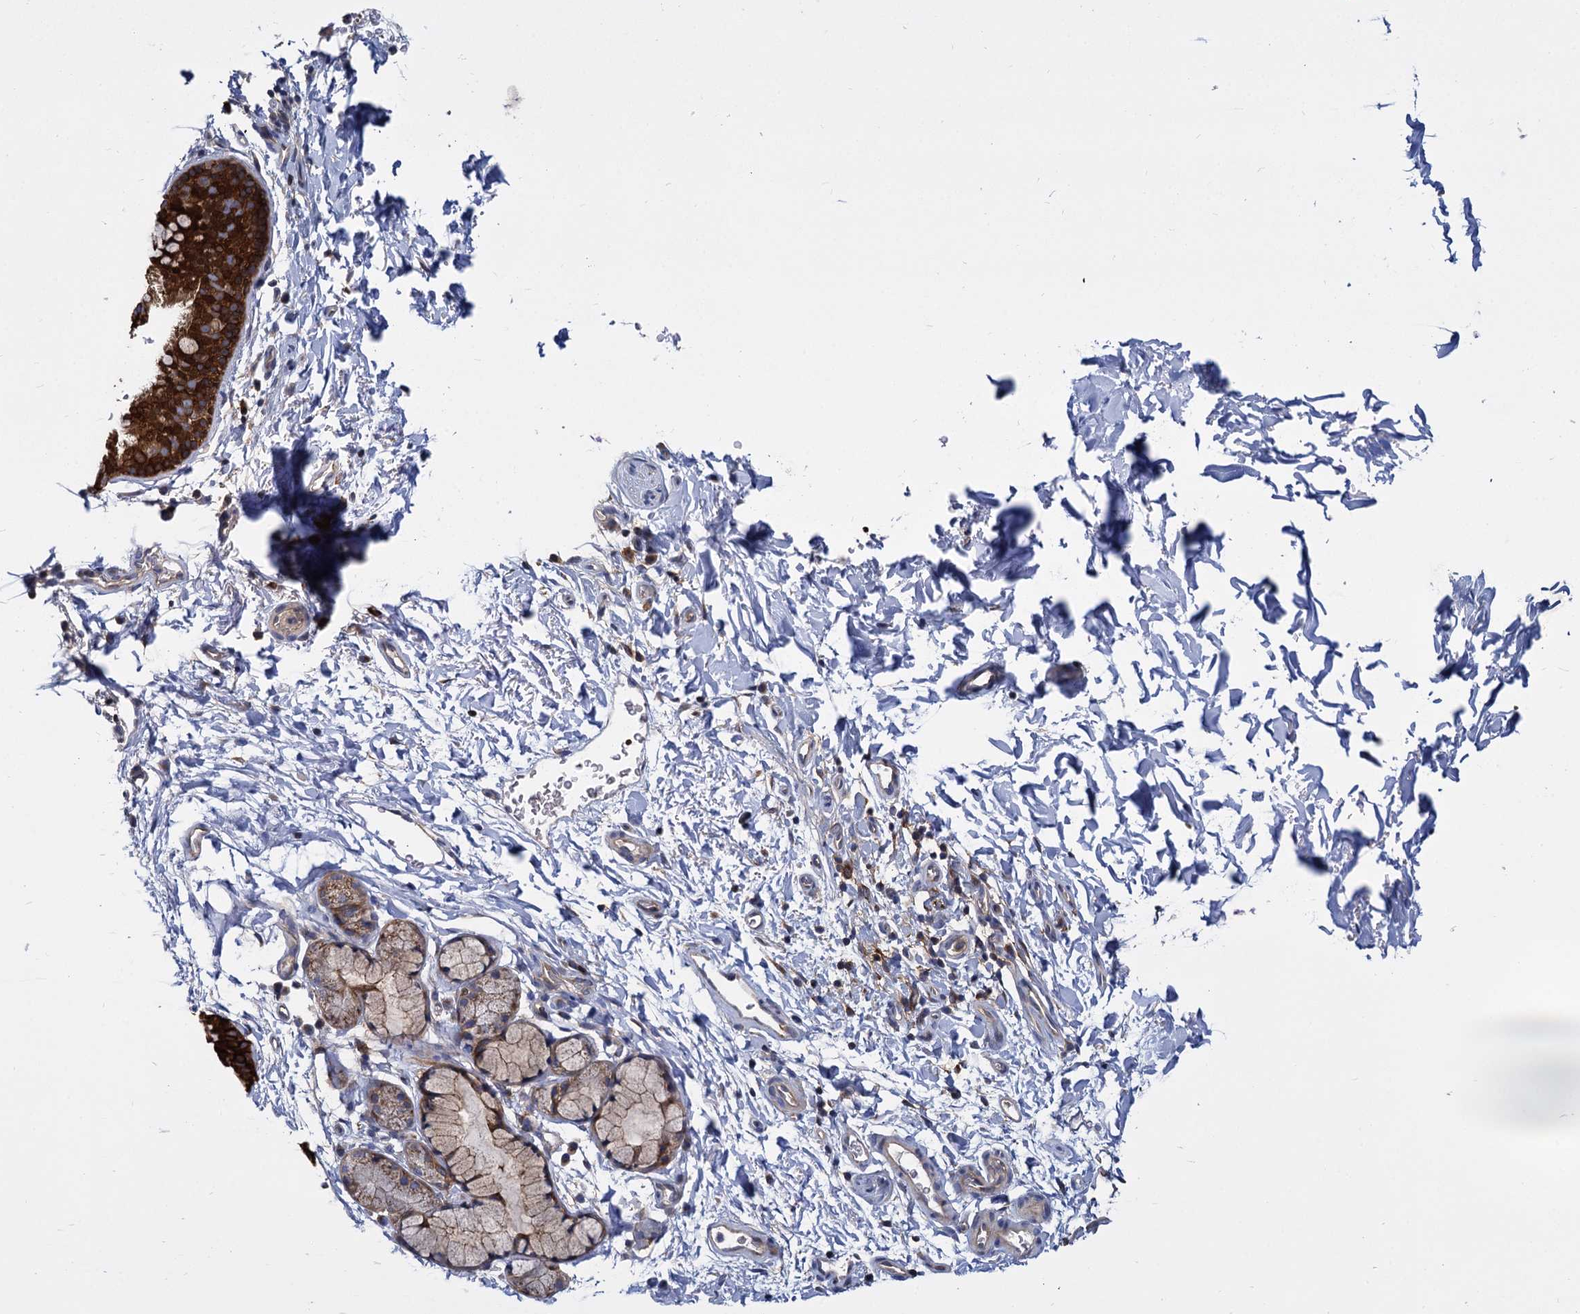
{"staining": {"intensity": "strong", "quantity": ">75%", "location": "cytoplasmic/membranous"}, "tissue": "bronchus", "cell_type": "Respiratory epithelial cells", "image_type": "normal", "snomed": [{"axis": "morphology", "description": "Normal tissue, NOS"}, {"axis": "topography", "description": "Cartilage tissue"}, {"axis": "topography", "description": "Bronchus"}], "caption": "Immunohistochemical staining of normal bronchus exhibits >75% levels of strong cytoplasmic/membranous protein staining in approximately >75% of respiratory epithelial cells. (Brightfield microscopy of DAB IHC at high magnification).", "gene": "GCLC", "patient": {"sex": "female", "age": 36}}